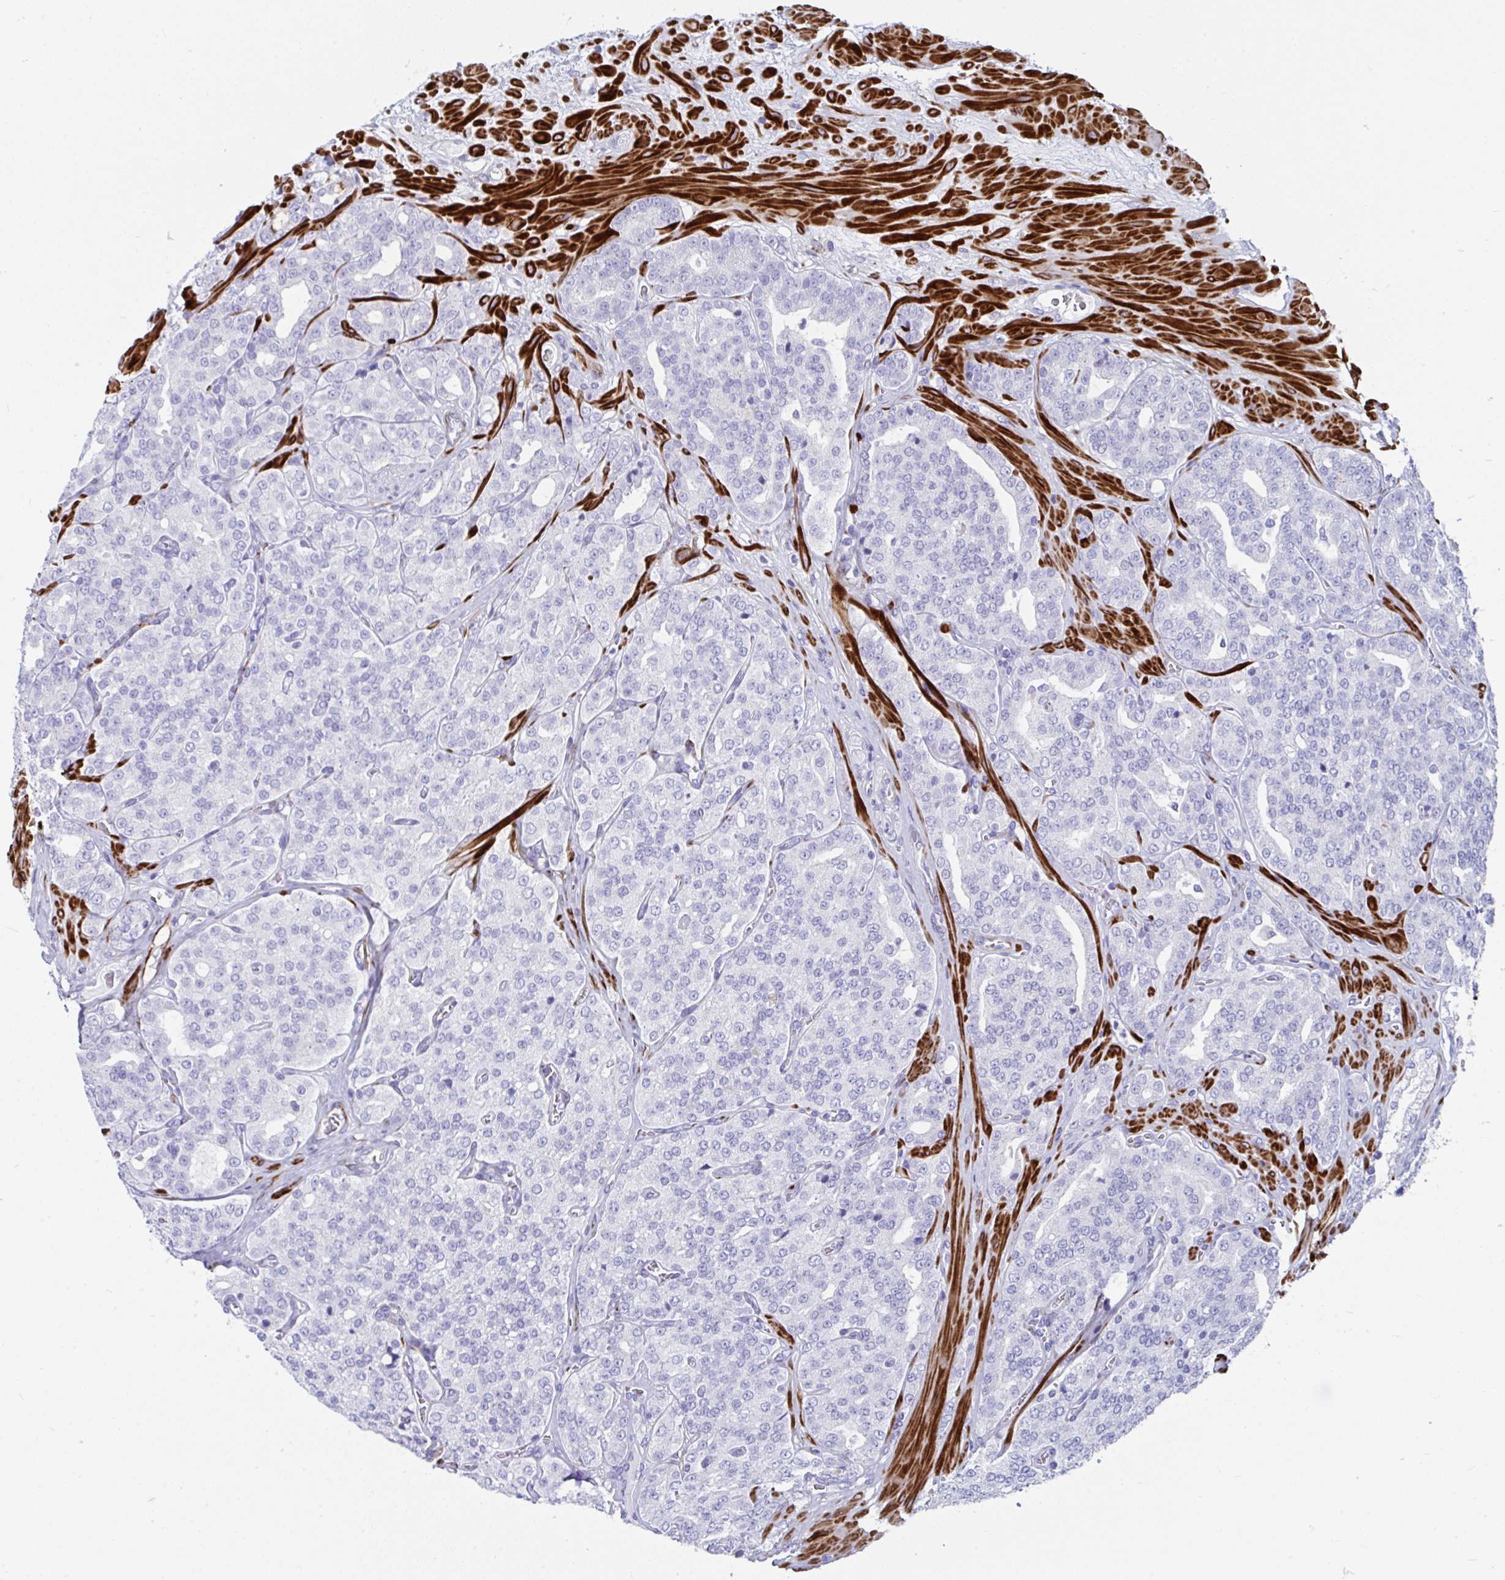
{"staining": {"intensity": "negative", "quantity": "none", "location": "none"}, "tissue": "prostate cancer", "cell_type": "Tumor cells", "image_type": "cancer", "snomed": [{"axis": "morphology", "description": "Adenocarcinoma, High grade"}, {"axis": "topography", "description": "Prostate"}], "caption": "A histopathology image of prostate cancer (high-grade adenocarcinoma) stained for a protein displays no brown staining in tumor cells. (DAB (3,3'-diaminobenzidine) immunohistochemistry, high magnification).", "gene": "GRXCR2", "patient": {"sex": "male", "age": 66}}